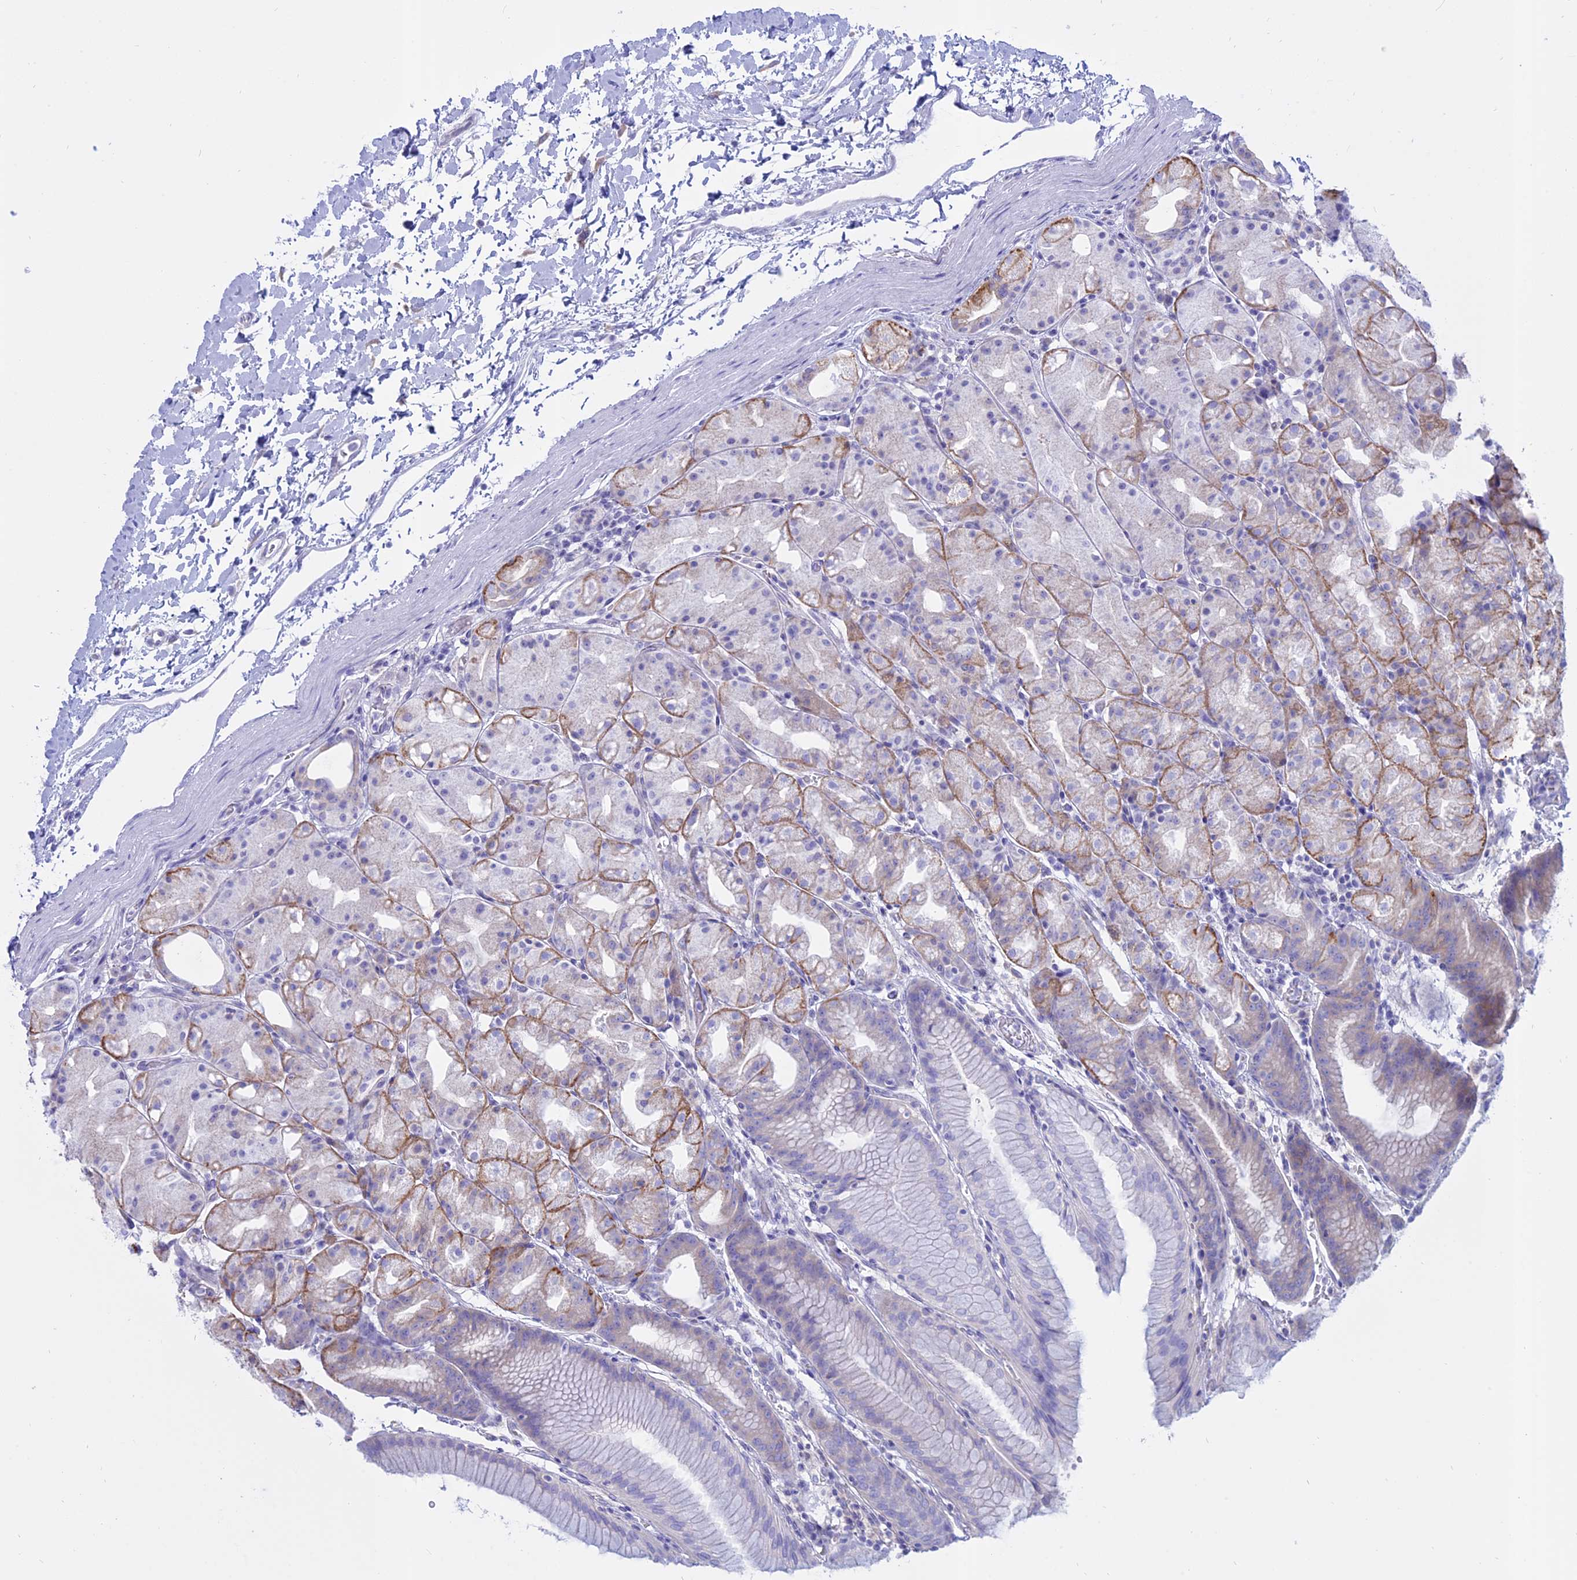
{"staining": {"intensity": "moderate", "quantity": "<25%", "location": "cytoplasmic/membranous"}, "tissue": "stomach", "cell_type": "Glandular cells", "image_type": "normal", "snomed": [{"axis": "morphology", "description": "Normal tissue, NOS"}, {"axis": "topography", "description": "Stomach, upper"}], "caption": "A micrograph of stomach stained for a protein reveals moderate cytoplasmic/membranous brown staining in glandular cells. (DAB (3,3'-diaminobenzidine) = brown stain, brightfield microscopy at high magnification).", "gene": "AHCYL1", "patient": {"sex": "male", "age": 48}}